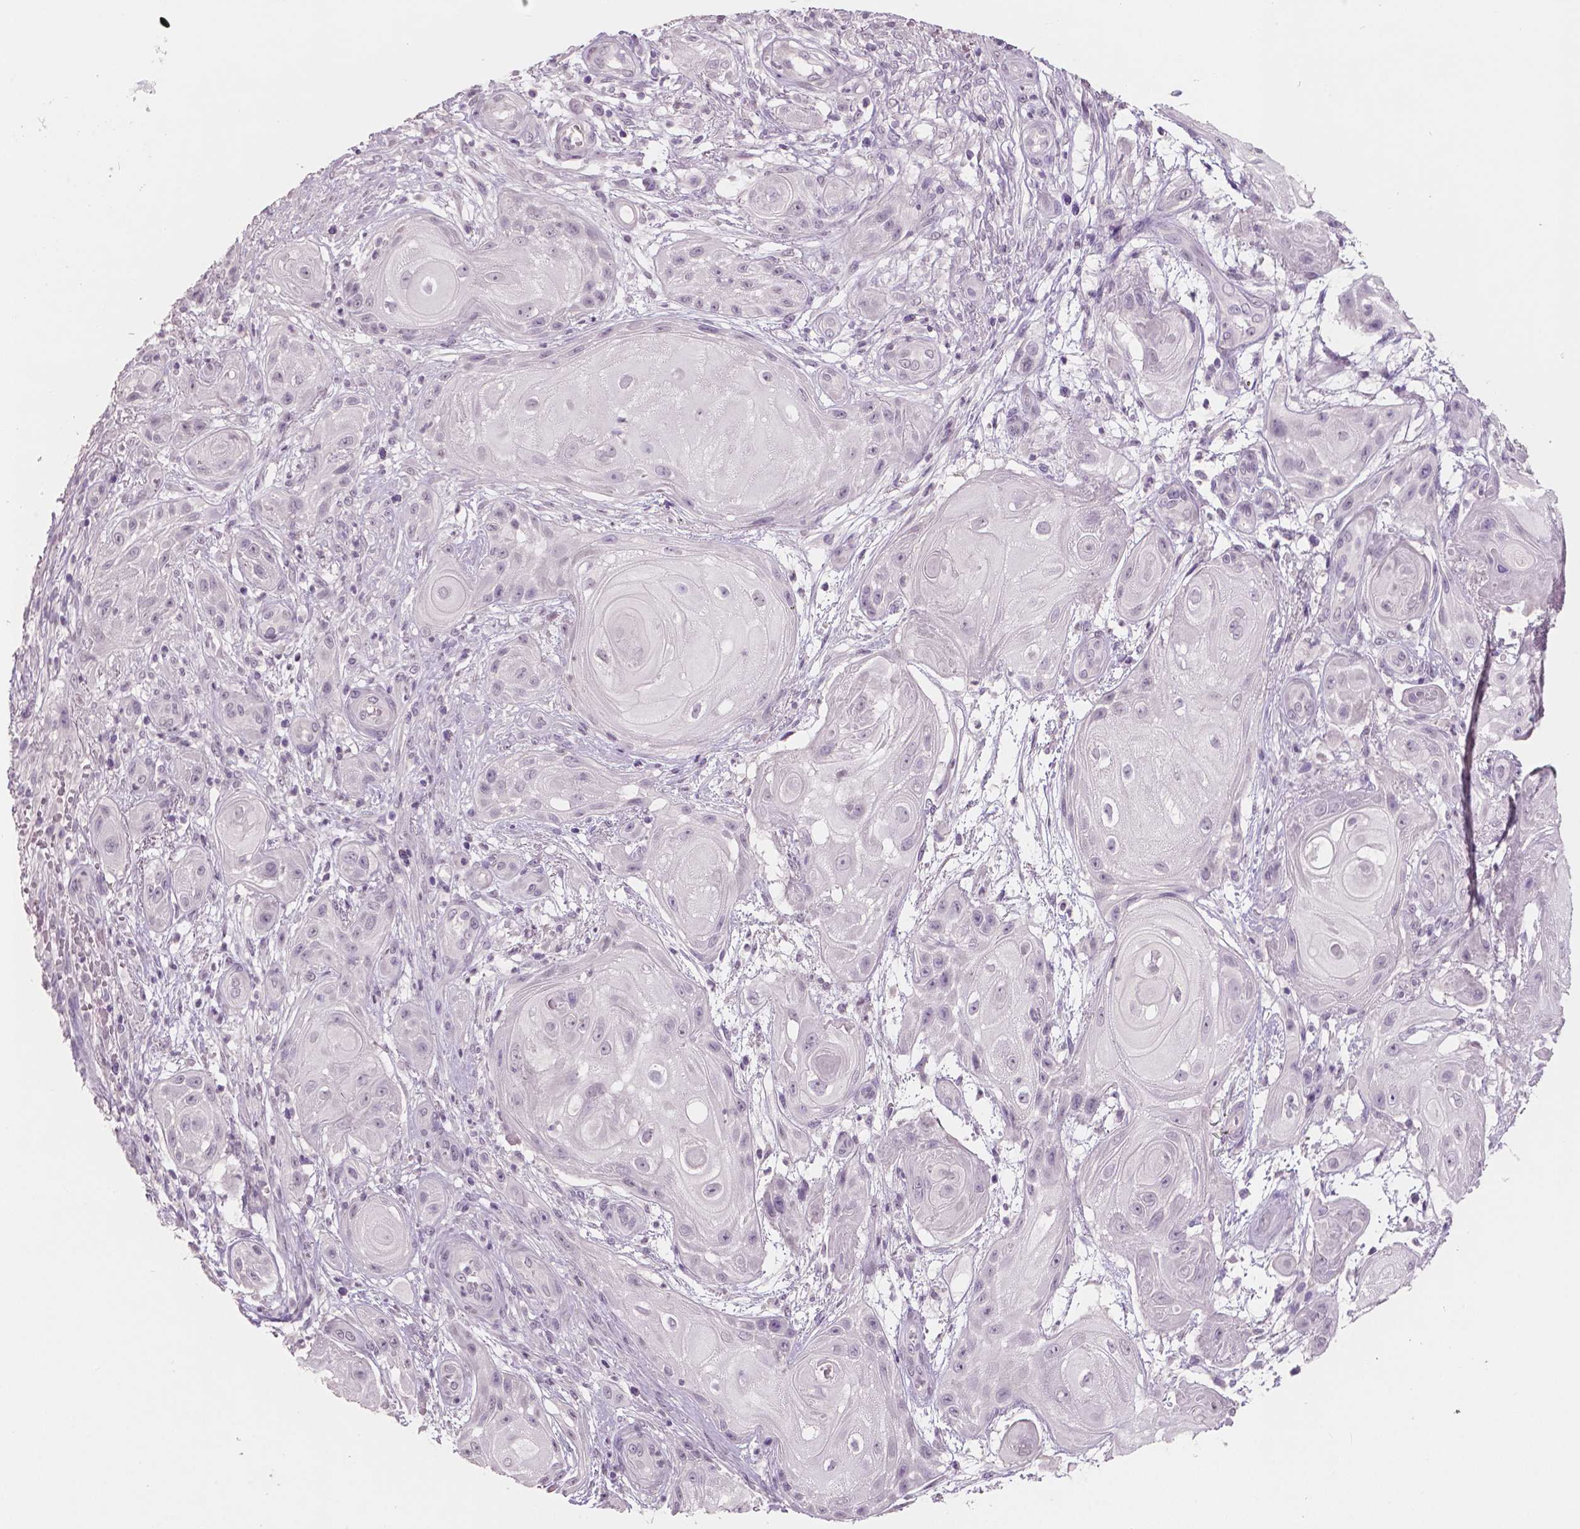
{"staining": {"intensity": "negative", "quantity": "none", "location": "none"}, "tissue": "skin cancer", "cell_type": "Tumor cells", "image_type": "cancer", "snomed": [{"axis": "morphology", "description": "Squamous cell carcinoma, NOS"}, {"axis": "topography", "description": "Skin"}], "caption": "This is a micrograph of immunohistochemistry (IHC) staining of skin cancer, which shows no staining in tumor cells.", "gene": "NECAB1", "patient": {"sex": "male", "age": 62}}